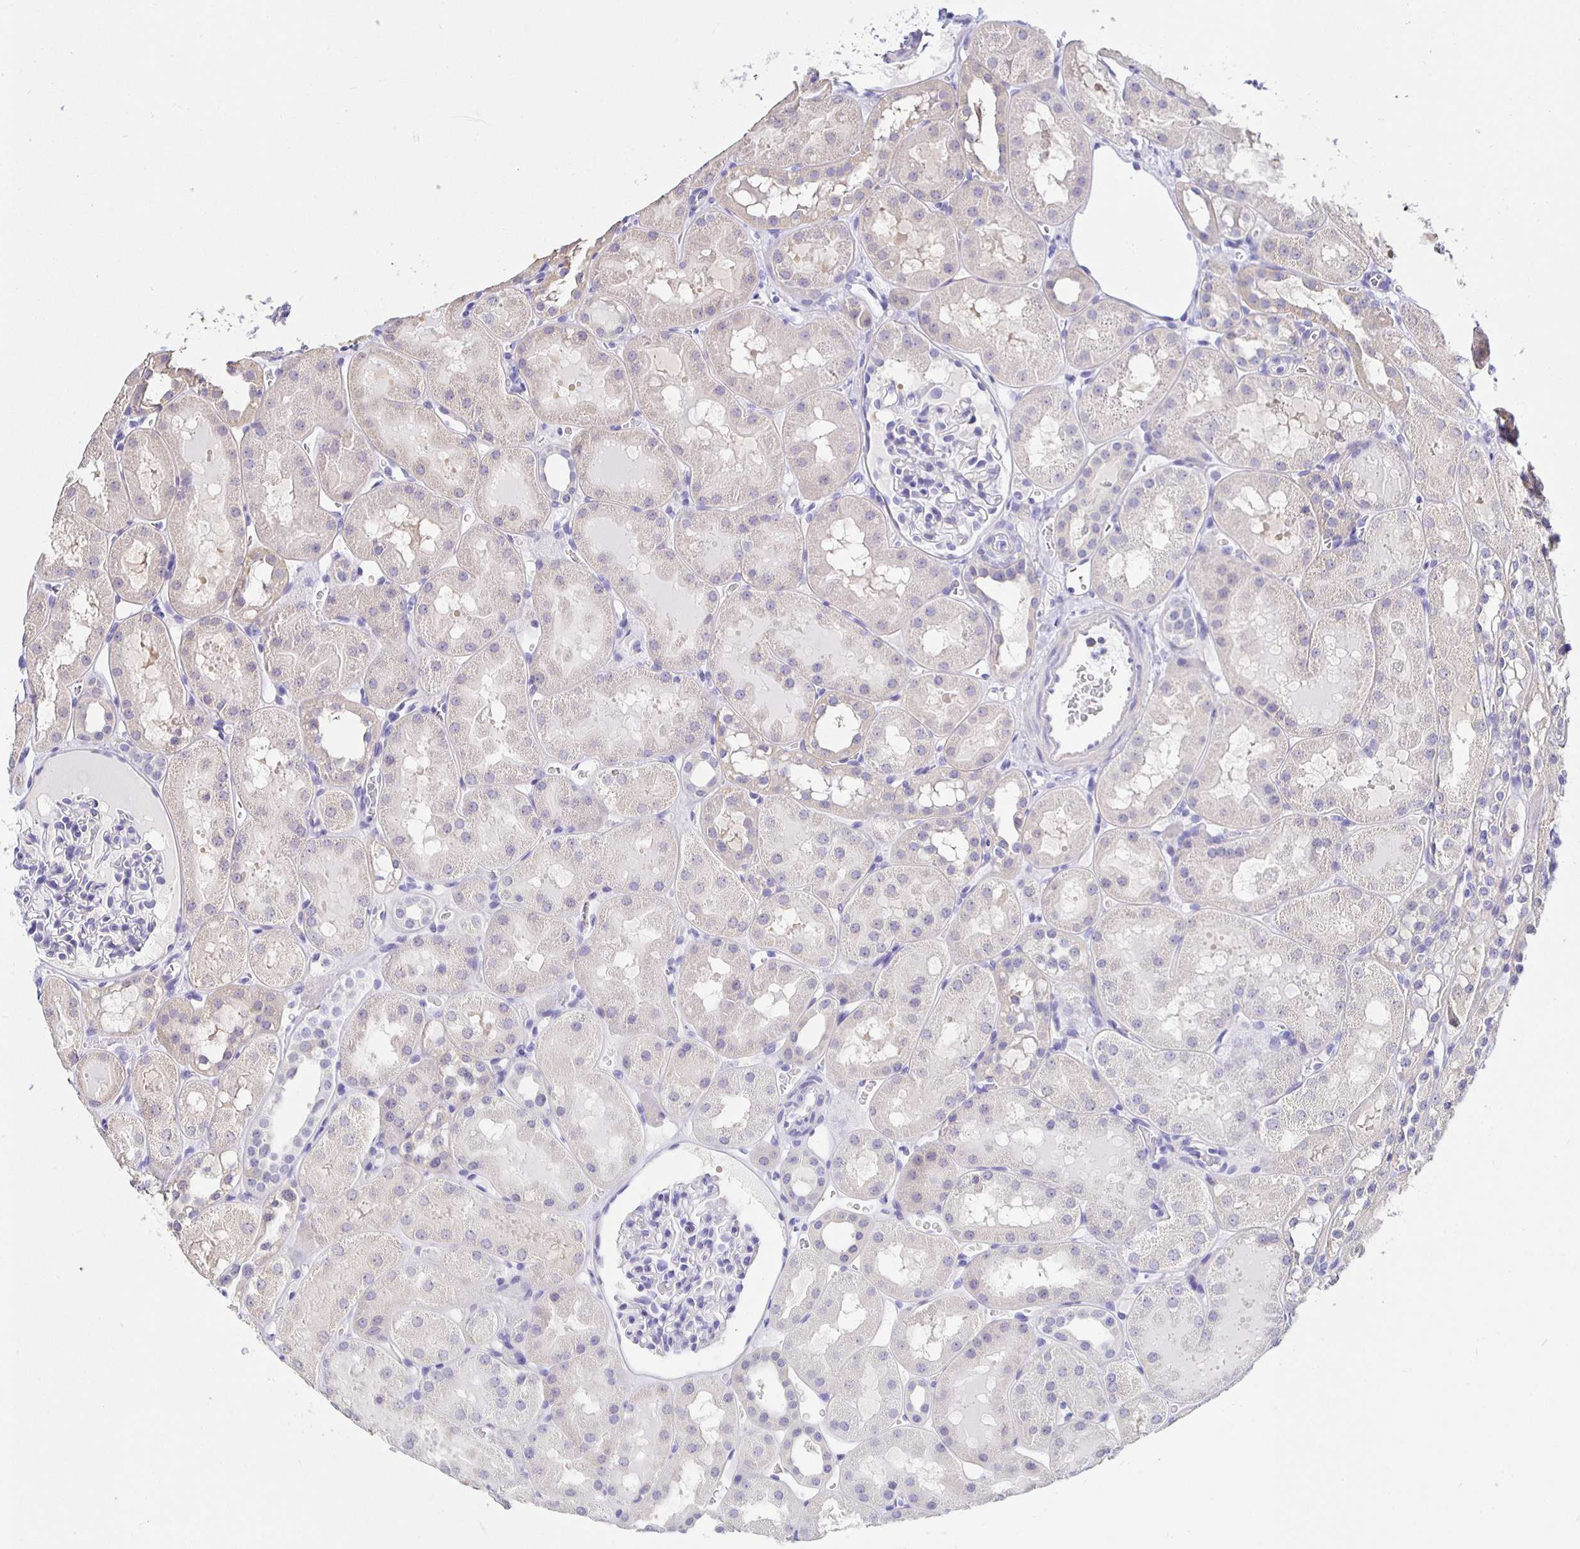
{"staining": {"intensity": "negative", "quantity": "none", "location": "none"}, "tissue": "kidney", "cell_type": "Cells in glomeruli", "image_type": "normal", "snomed": [{"axis": "morphology", "description": "Normal tissue, NOS"}, {"axis": "topography", "description": "Kidney"}, {"axis": "topography", "description": "Urinary bladder"}], "caption": "This histopathology image is of unremarkable kidney stained with immunohistochemistry to label a protein in brown with the nuclei are counter-stained blue. There is no expression in cells in glomeruli. The staining is performed using DAB brown chromogen with nuclei counter-stained in using hematoxylin.", "gene": "HSPA4L", "patient": {"sex": "male", "age": 16}}